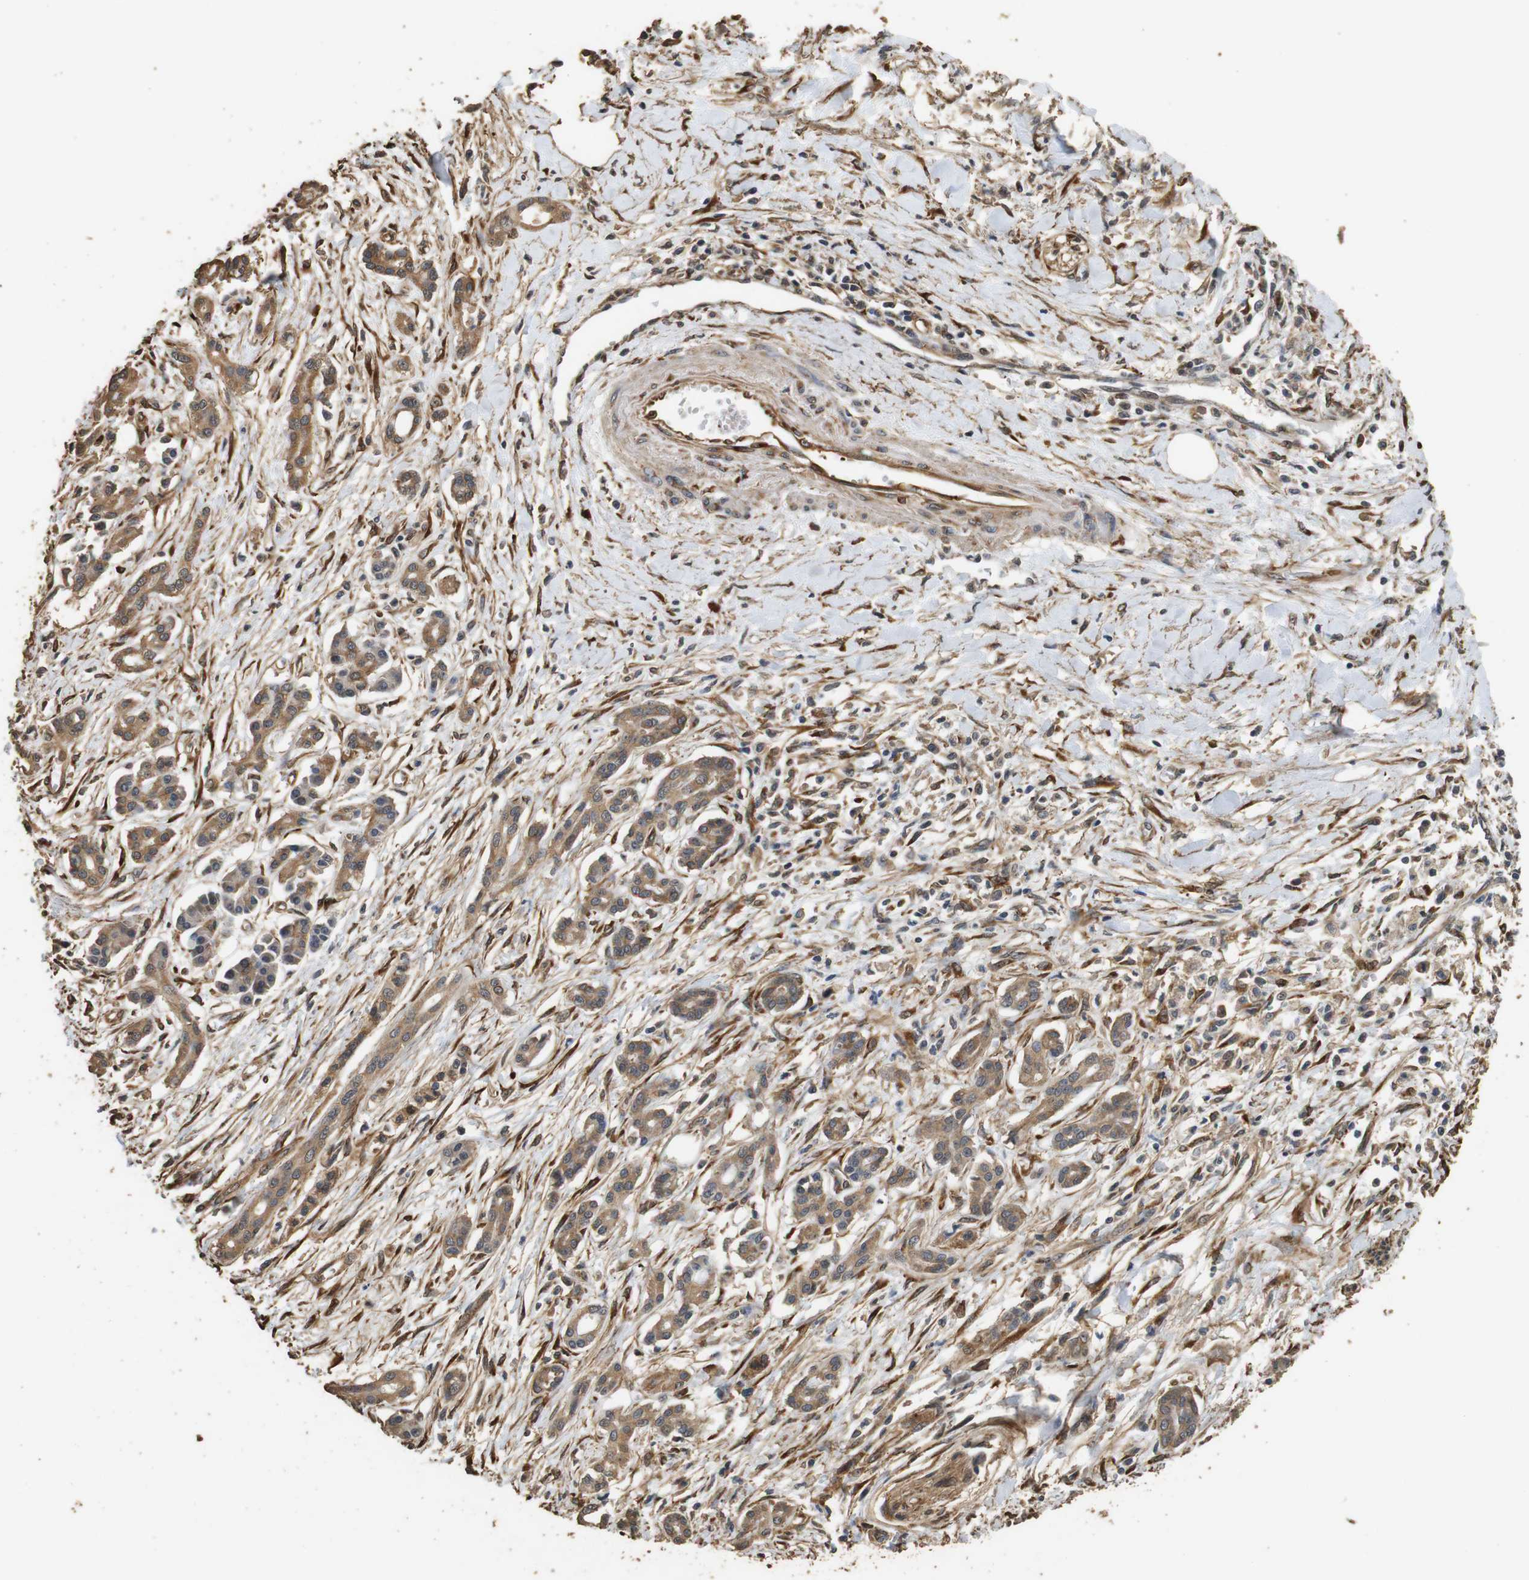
{"staining": {"intensity": "moderate", "quantity": ">75%", "location": "cytoplasmic/membranous"}, "tissue": "pancreatic cancer", "cell_type": "Tumor cells", "image_type": "cancer", "snomed": [{"axis": "morphology", "description": "Adenocarcinoma, NOS"}, {"axis": "topography", "description": "Pancreas"}], "caption": "Pancreatic adenocarcinoma stained with DAB (3,3'-diaminobenzidine) immunohistochemistry (IHC) reveals medium levels of moderate cytoplasmic/membranous expression in approximately >75% of tumor cells.", "gene": "CNPY4", "patient": {"sex": "male", "age": 56}}